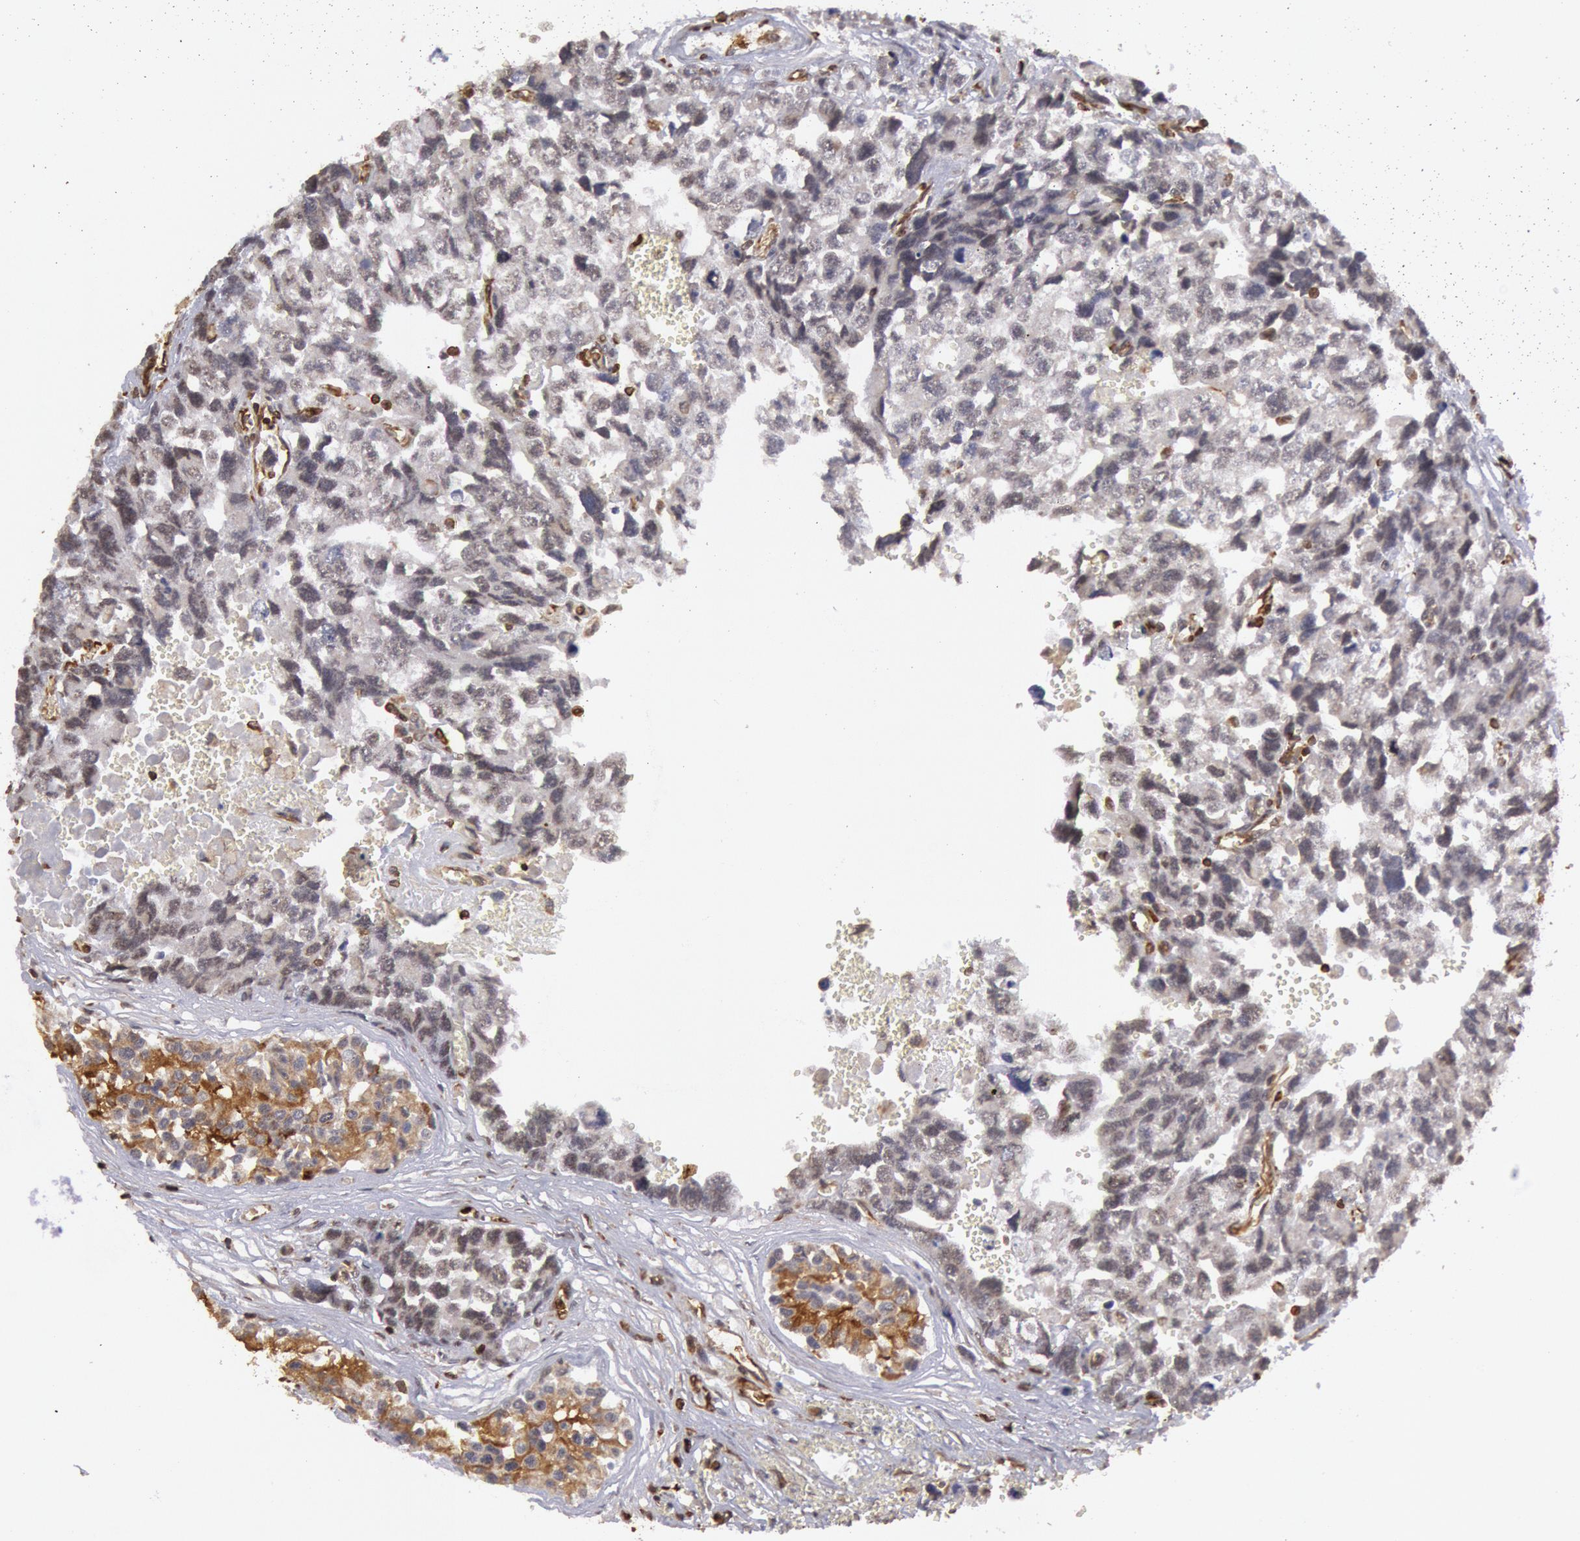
{"staining": {"intensity": "negative", "quantity": "none", "location": "none"}, "tissue": "testis cancer", "cell_type": "Tumor cells", "image_type": "cancer", "snomed": [{"axis": "morphology", "description": "Carcinoma, Embryonal, NOS"}, {"axis": "topography", "description": "Testis"}], "caption": "High magnification brightfield microscopy of embryonal carcinoma (testis) stained with DAB (3,3'-diaminobenzidine) (brown) and counterstained with hematoxylin (blue): tumor cells show no significant positivity.", "gene": "TAP2", "patient": {"sex": "male", "age": 31}}